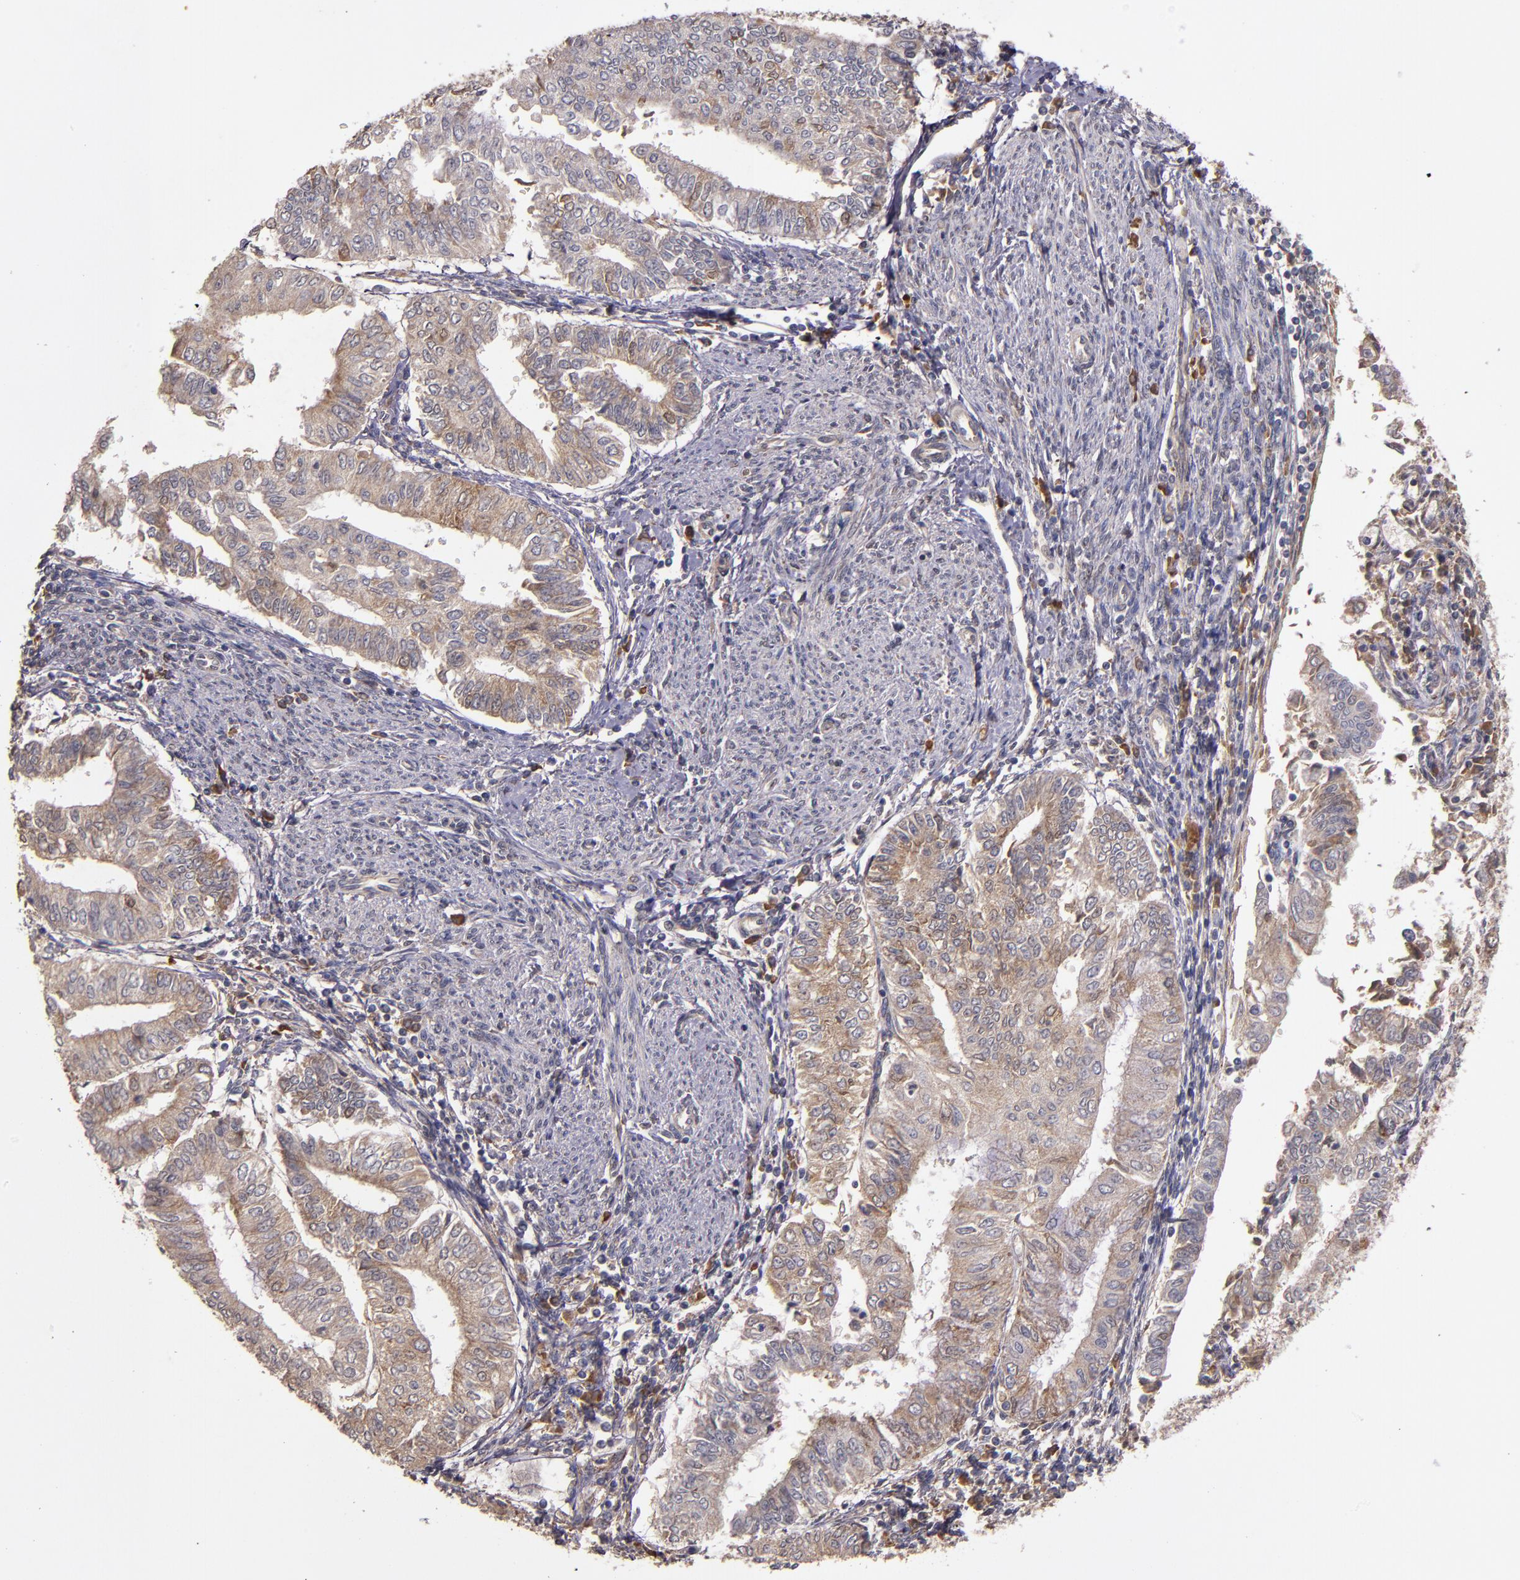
{"staining": {"intensity": "weak", "quantity": ">75%", "location": "cytoplasmic/membranous"}, "tissue": "endometrial cancer", "cell_type": "Tumor cells", "image_type": "cancer", "snomed": [{"axis": "morphology", "description": "Adenocarcinoma, NOS"}, {"axis": "topography", "description": "Endometrium"}], "caption": "DAB immunohistochemical staining of endometrial cancer (adenocarcinoma) exhibits weak cytoplasmic/membranous protein staining in approximately >75% of tumor cells. (brown staining indicates protein expression, while blue staining denotes nuclei).", "gene": "PRAF2", "patient": {"sex": "female", "age": 66}}